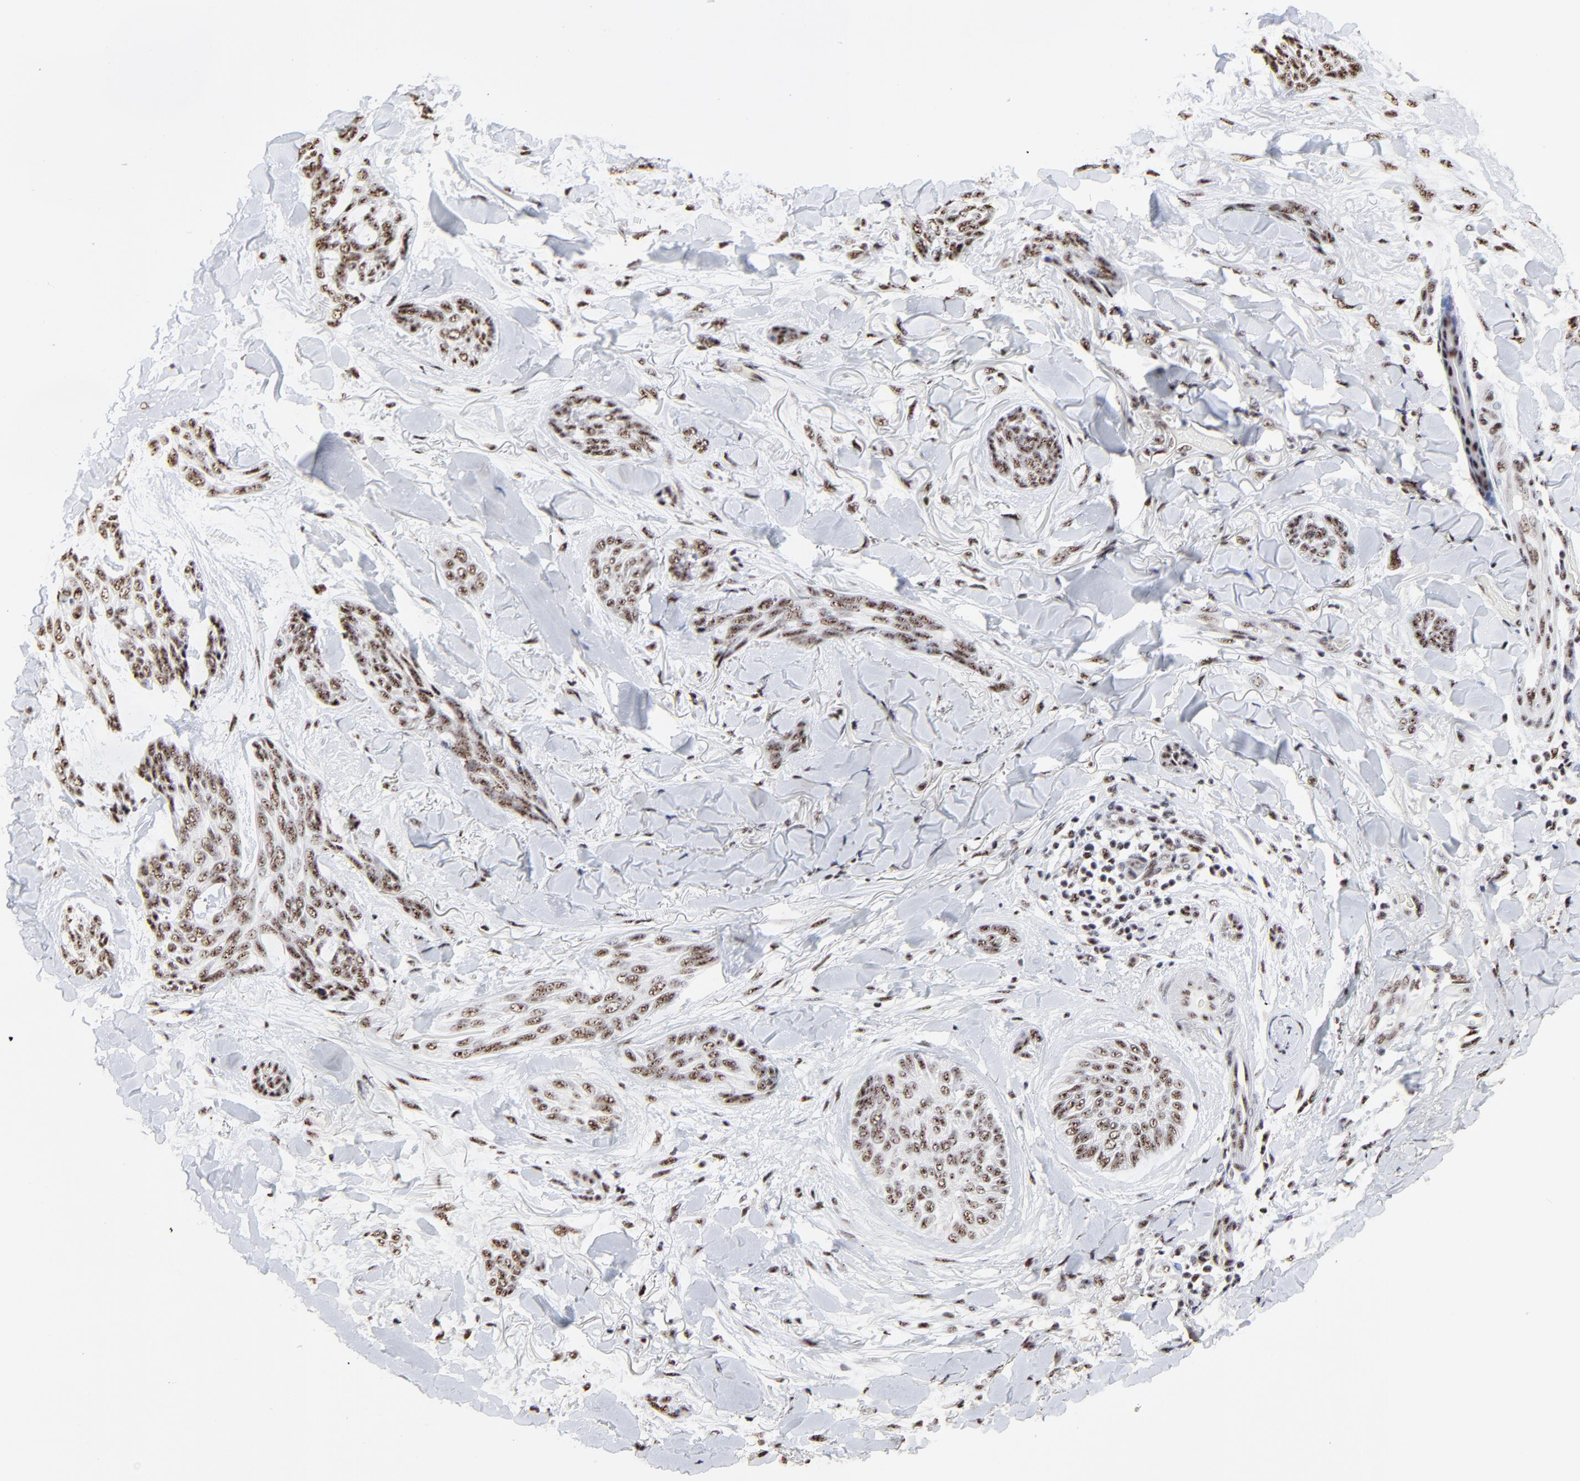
{"staining": {"intensity": "weak", "quantity": ">75%", "location": "nuclear"}, "tissue": "skin cancer", "cell_type": "Tumor cells", "image_type": "cancer", "snomed": [{"axis": "morphology", "description": "Normal tissue, NOS"}, {"axis": "morphology", "description": "Basal cell carcinoma"}, {"axis": "topography", "description": "Skin"}], "caption": "There is low levels of weak nuclear staining in tumor cells of skin basal cell carcinoma, as demonstrated by immunohistochemical staining (brown color).", "gene": "MBD4", "patient": {"sex": "female", "age": 71}}